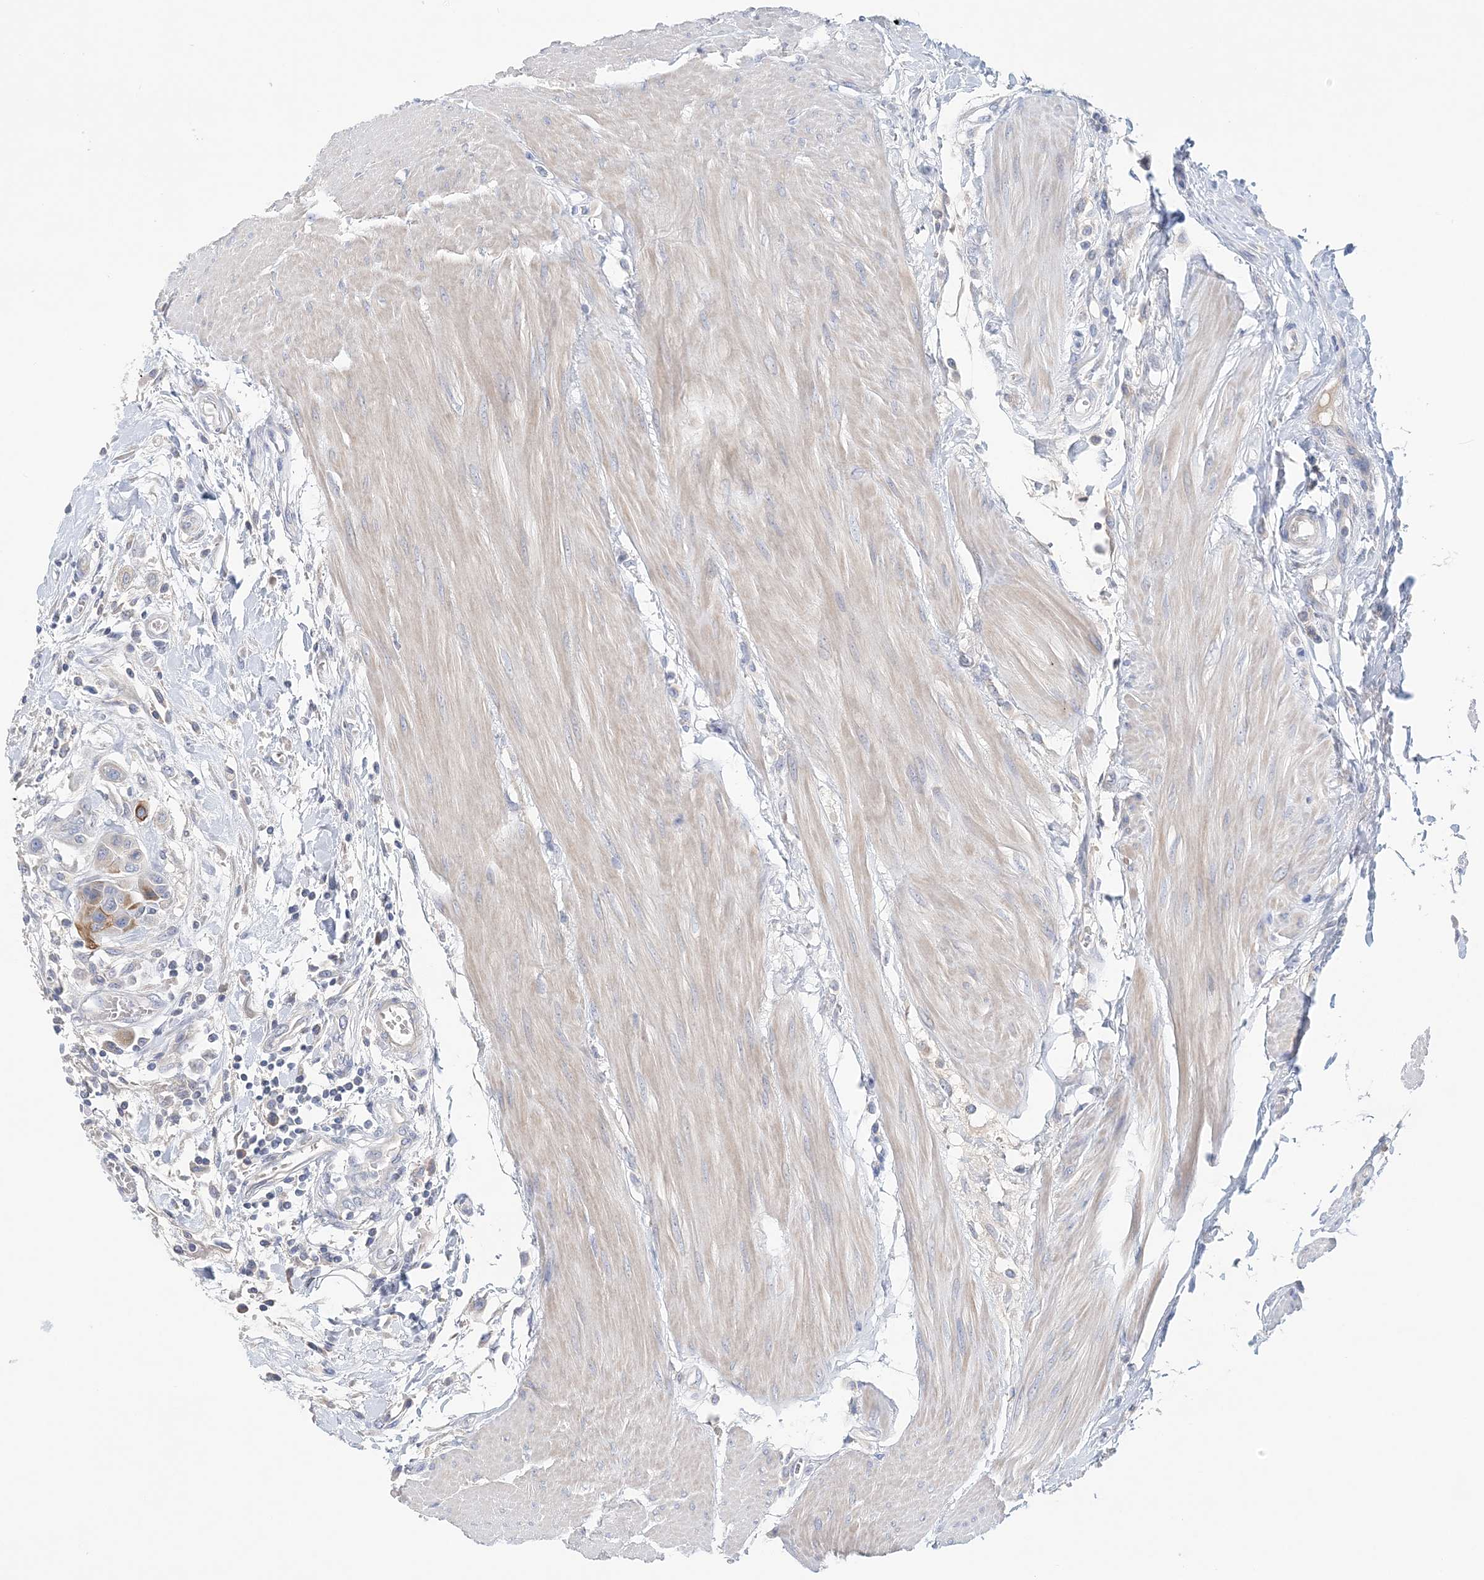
{"staining": {"intensity": "moderate", "quantity": "<25%", "location": "cytoplasmic/membranous"}, "tissue": "urothelial cancer", "cell_type": "Tumor cells", "image_type": "cancer", "snomed": [{"axis": "morphology", "description": "Urothelial carcinoma, High grade"}, {"axis": "topography", "description": "Urinary bladder"}], "caption": "There is low levels of moderate cytoplasmic/membranous positivity in tumor cells of urothelial carcinoma (high-grade), as demonstrated by immunohistochemical staining (brown color).", "gene": "LRRIQ4", "patient": {"sex": "male", "age": 50}}